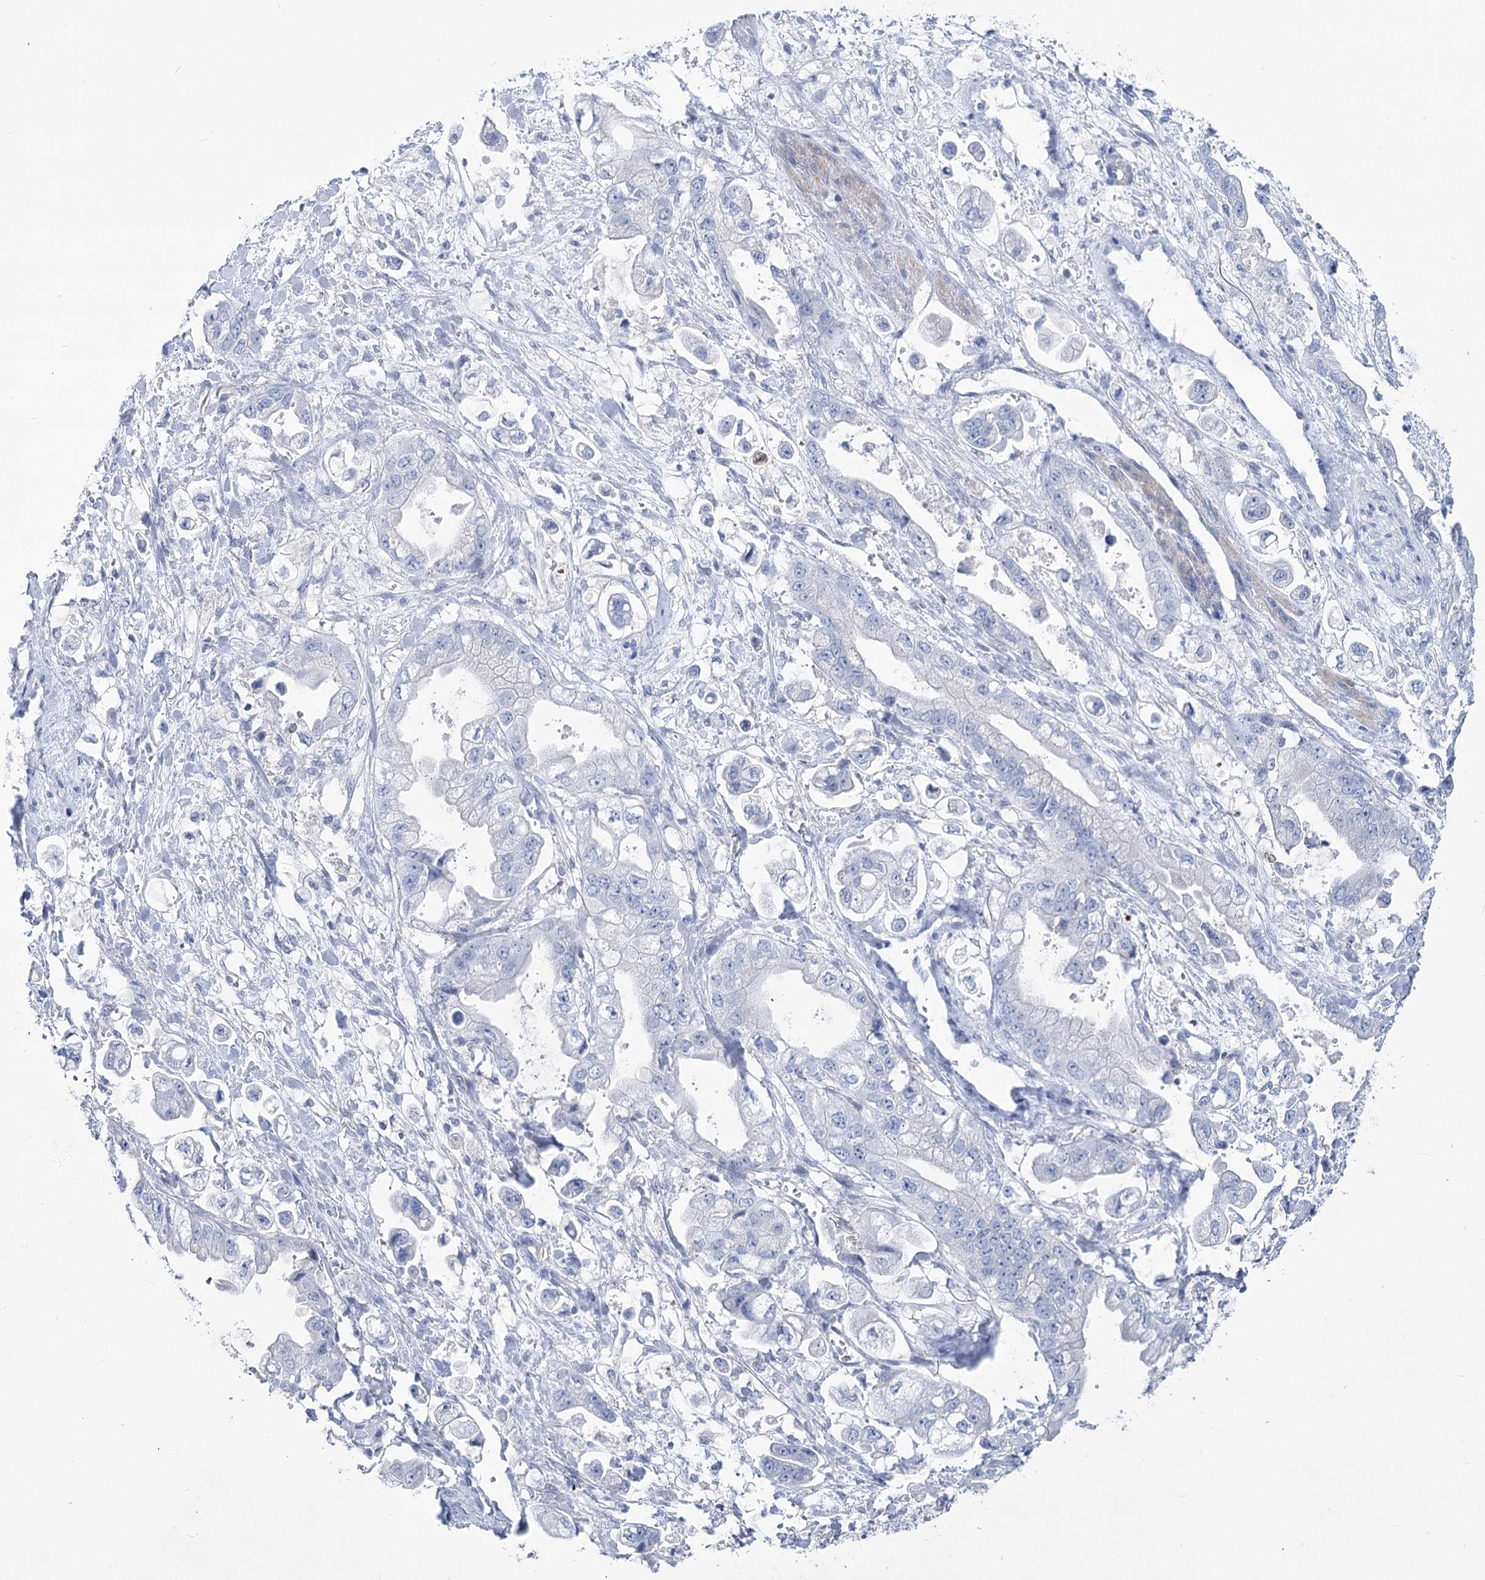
{"staining": {"intensity": "negative", "quantity": "none", "location": "none"}, "tissue": "stomach cancer", "cell_type": "Tumor cells", "image_type": "cancer", "snomed": [{"axis": "morphology", "description": "Adenocarcinoma, NOS"}, {"axis": "topography", "description": "Stomach"}], "caption": "This is an immunohistochemistry image of stomach adenocarcinoma. There is no expression in tumor cells.", "gene": "PCDHA1", "patient": {"sex": "male", "age": 62}}